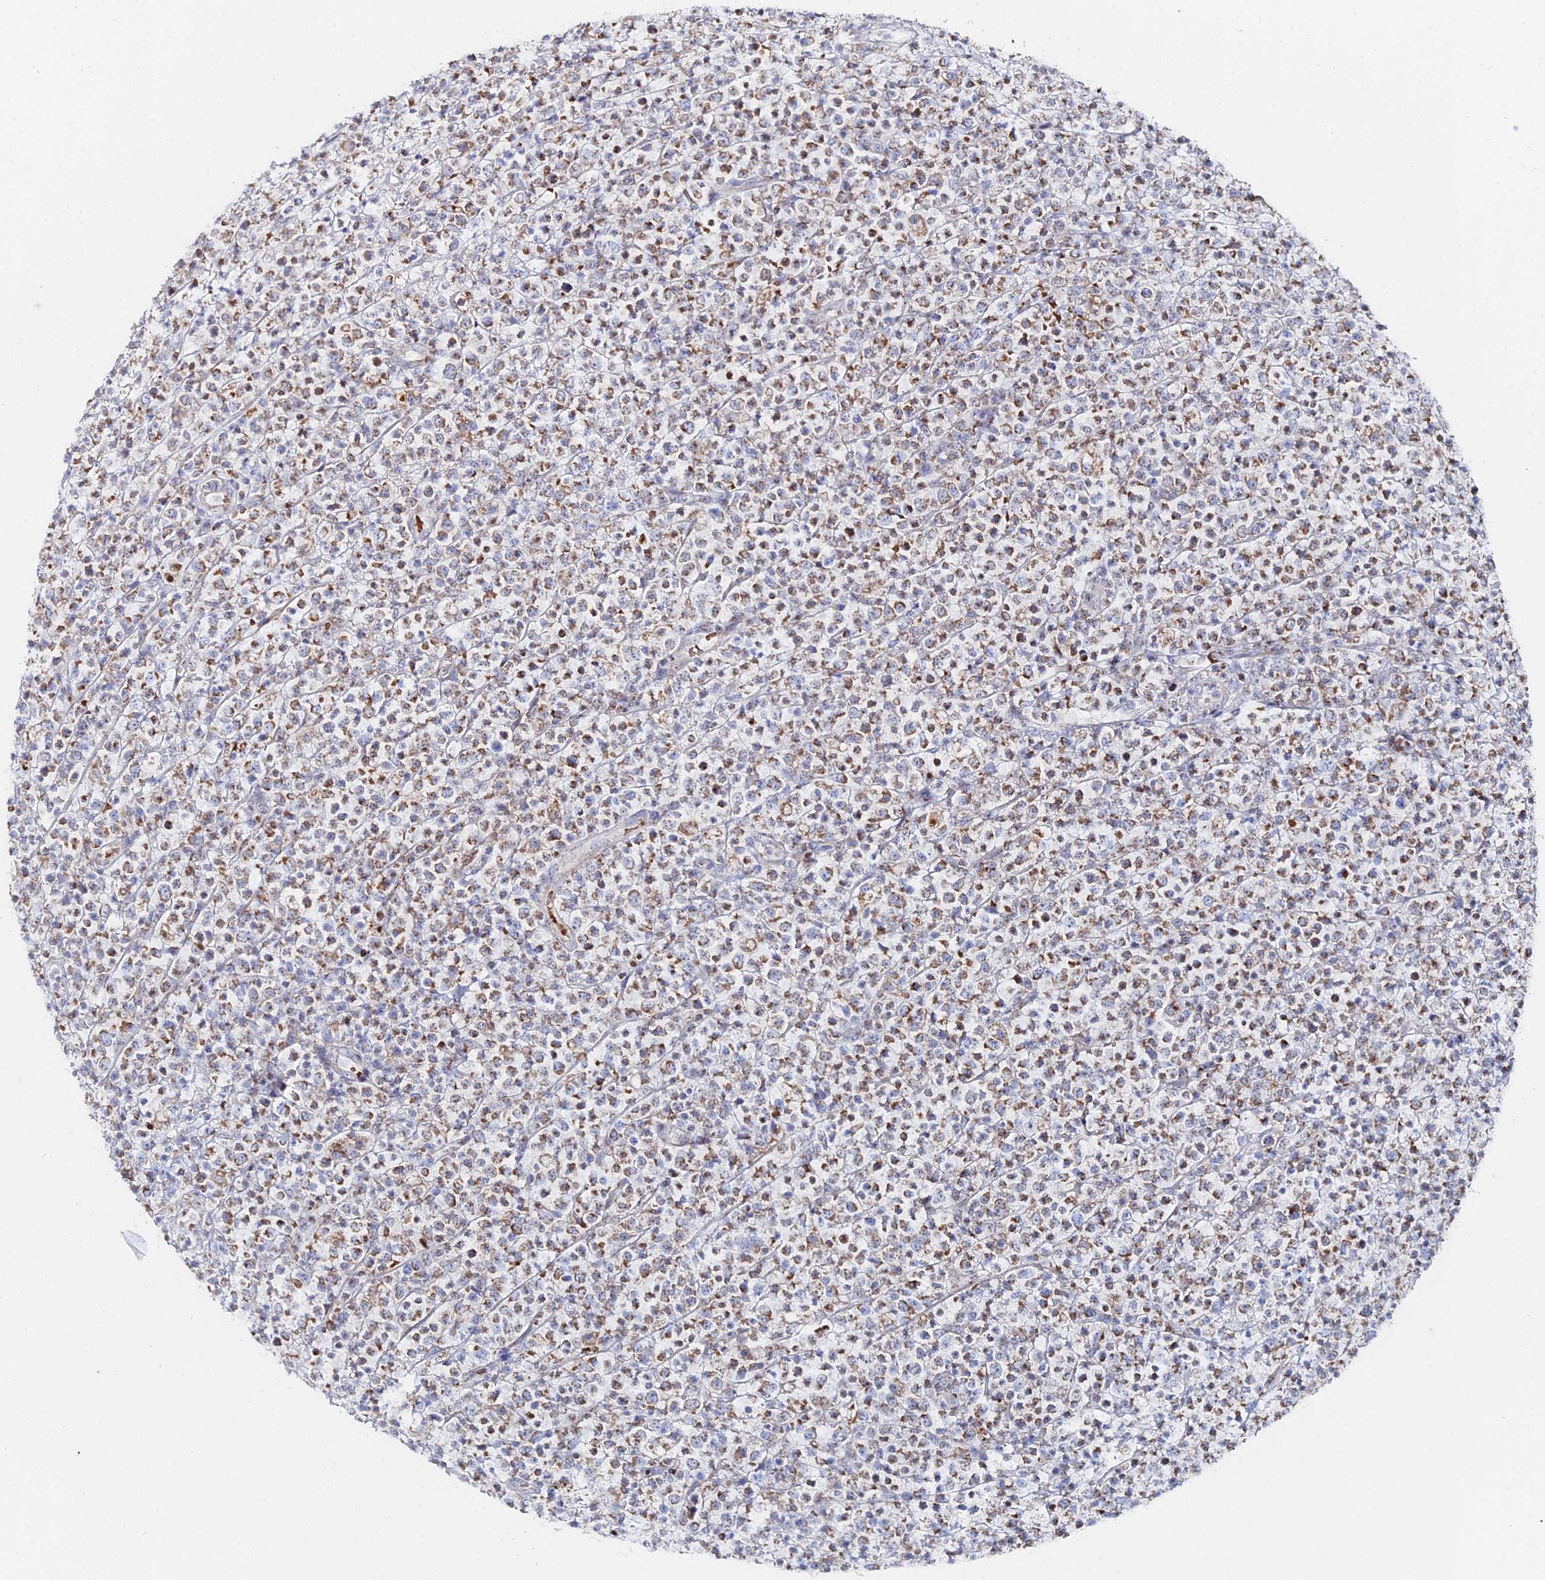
{"staining": {"intensity": "moderate", "quantity": ">75%", "location": "cytoplasmic/membranous"}, "tissue": "lymphoma", "cell_type": "Tumor cells", "image_type": "cancer", "snomed": [{"axis": "morphology", "description": "Malignant lymphoma, non-Hodgkin's type, High grade"}, {"axis": "topography", "description": "Colon"}], "caption": "Protein staining displays moderate cytoplasmic/membranous staining in about >75% of tumor cells in high-grade malignant lymphoma, non-Hodgkin's type.", "gene": "MPC1", "patient": {"sex": "female", "age": 53}}